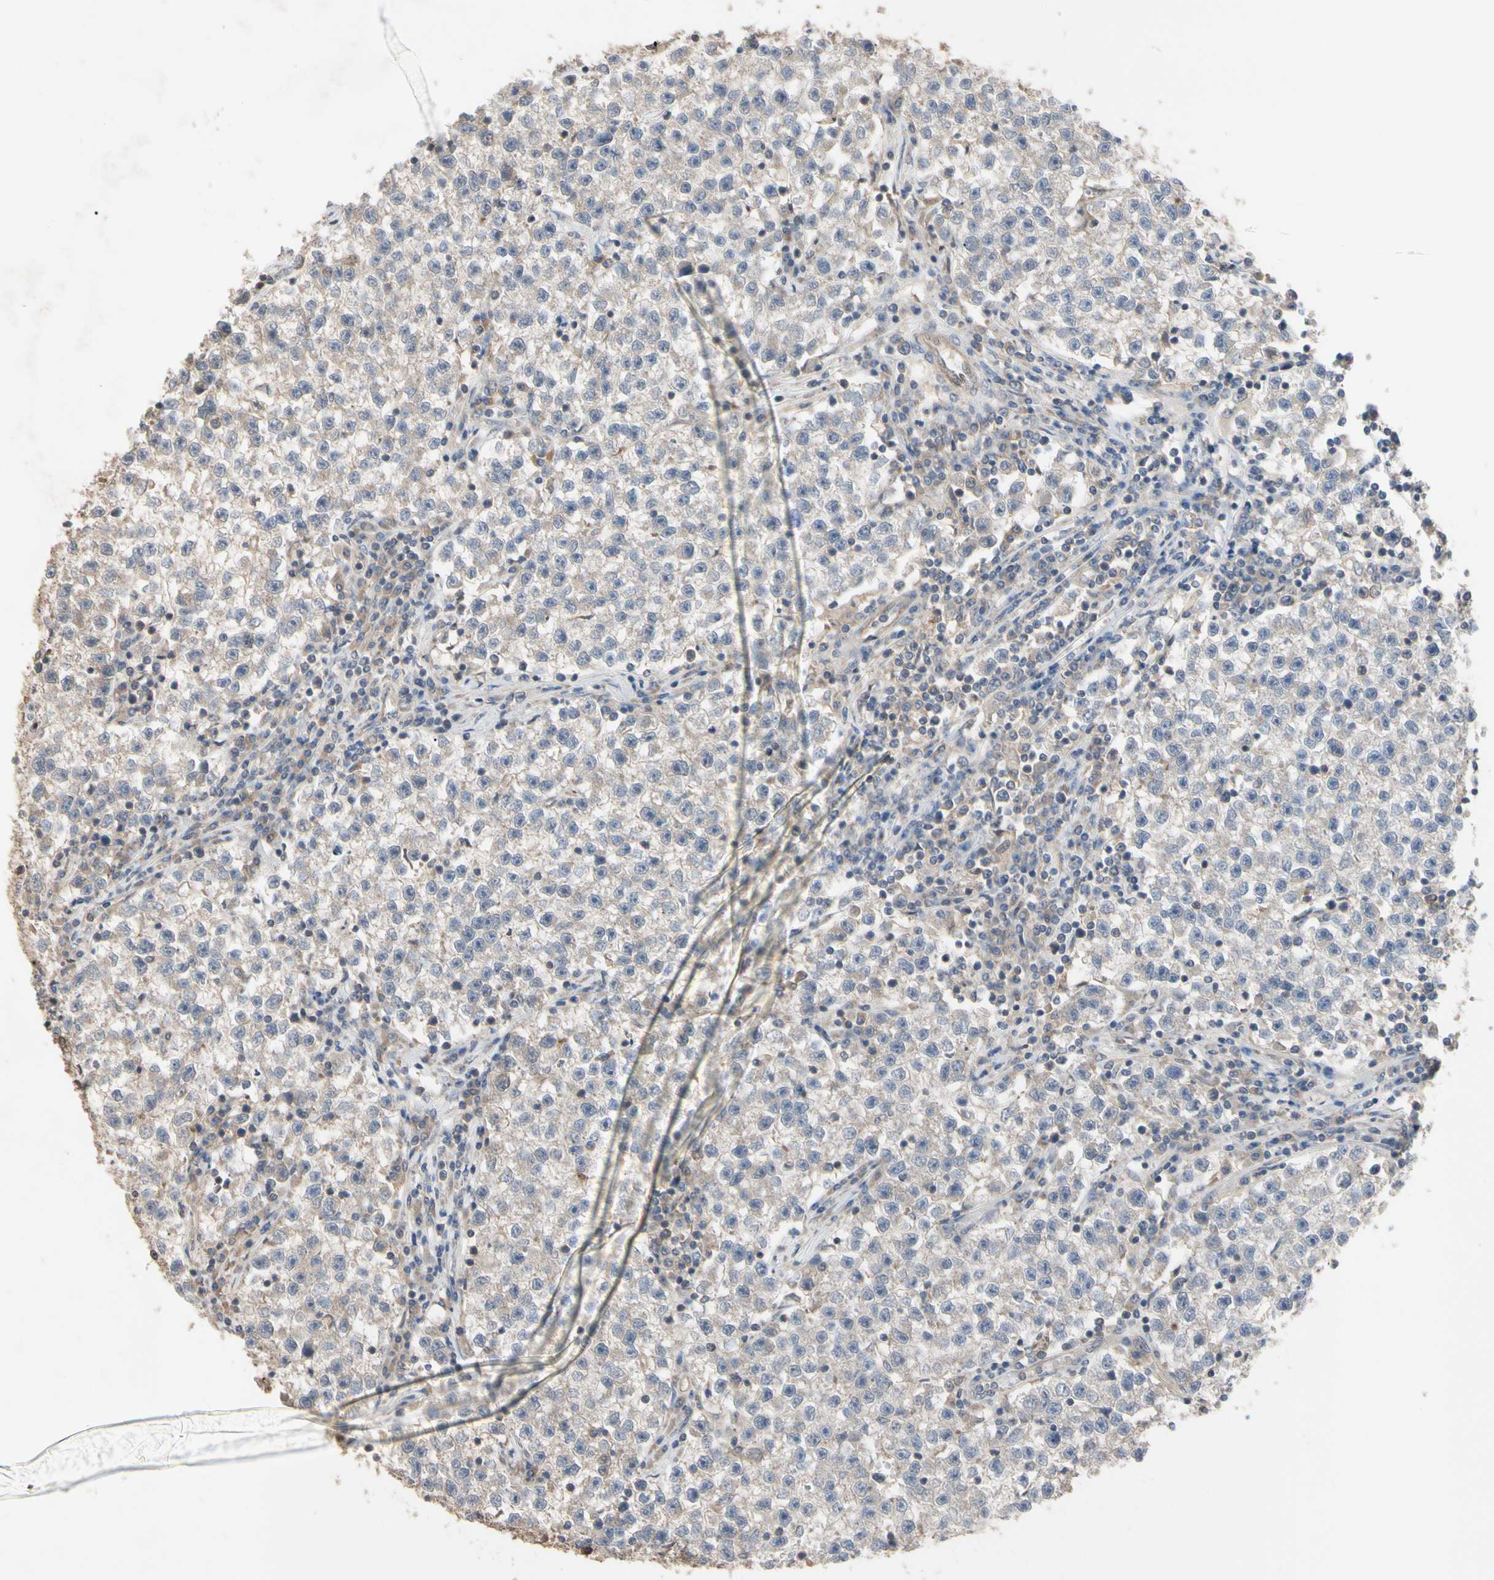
{"staining": {"intensity": "weak", "quantity": ">75%", "location": "cytoplasmic/membranous"}, "tissue": "testis cancer", "cell_type": "Tumor cells", "image_type": "cancer", "snomed": [{"axis": "morphology", "description": "Seminoma, NOS"}, {"axis": "topography", "description": "Testis"}], "caption": "Immunohistochemical staining of human seminoma (testis) shows weak cytoplasmic/membranous protein expression in about >75% of tumor cells.", "gene": "DPP8", "patient": {"sex": "male", "age": 22}}